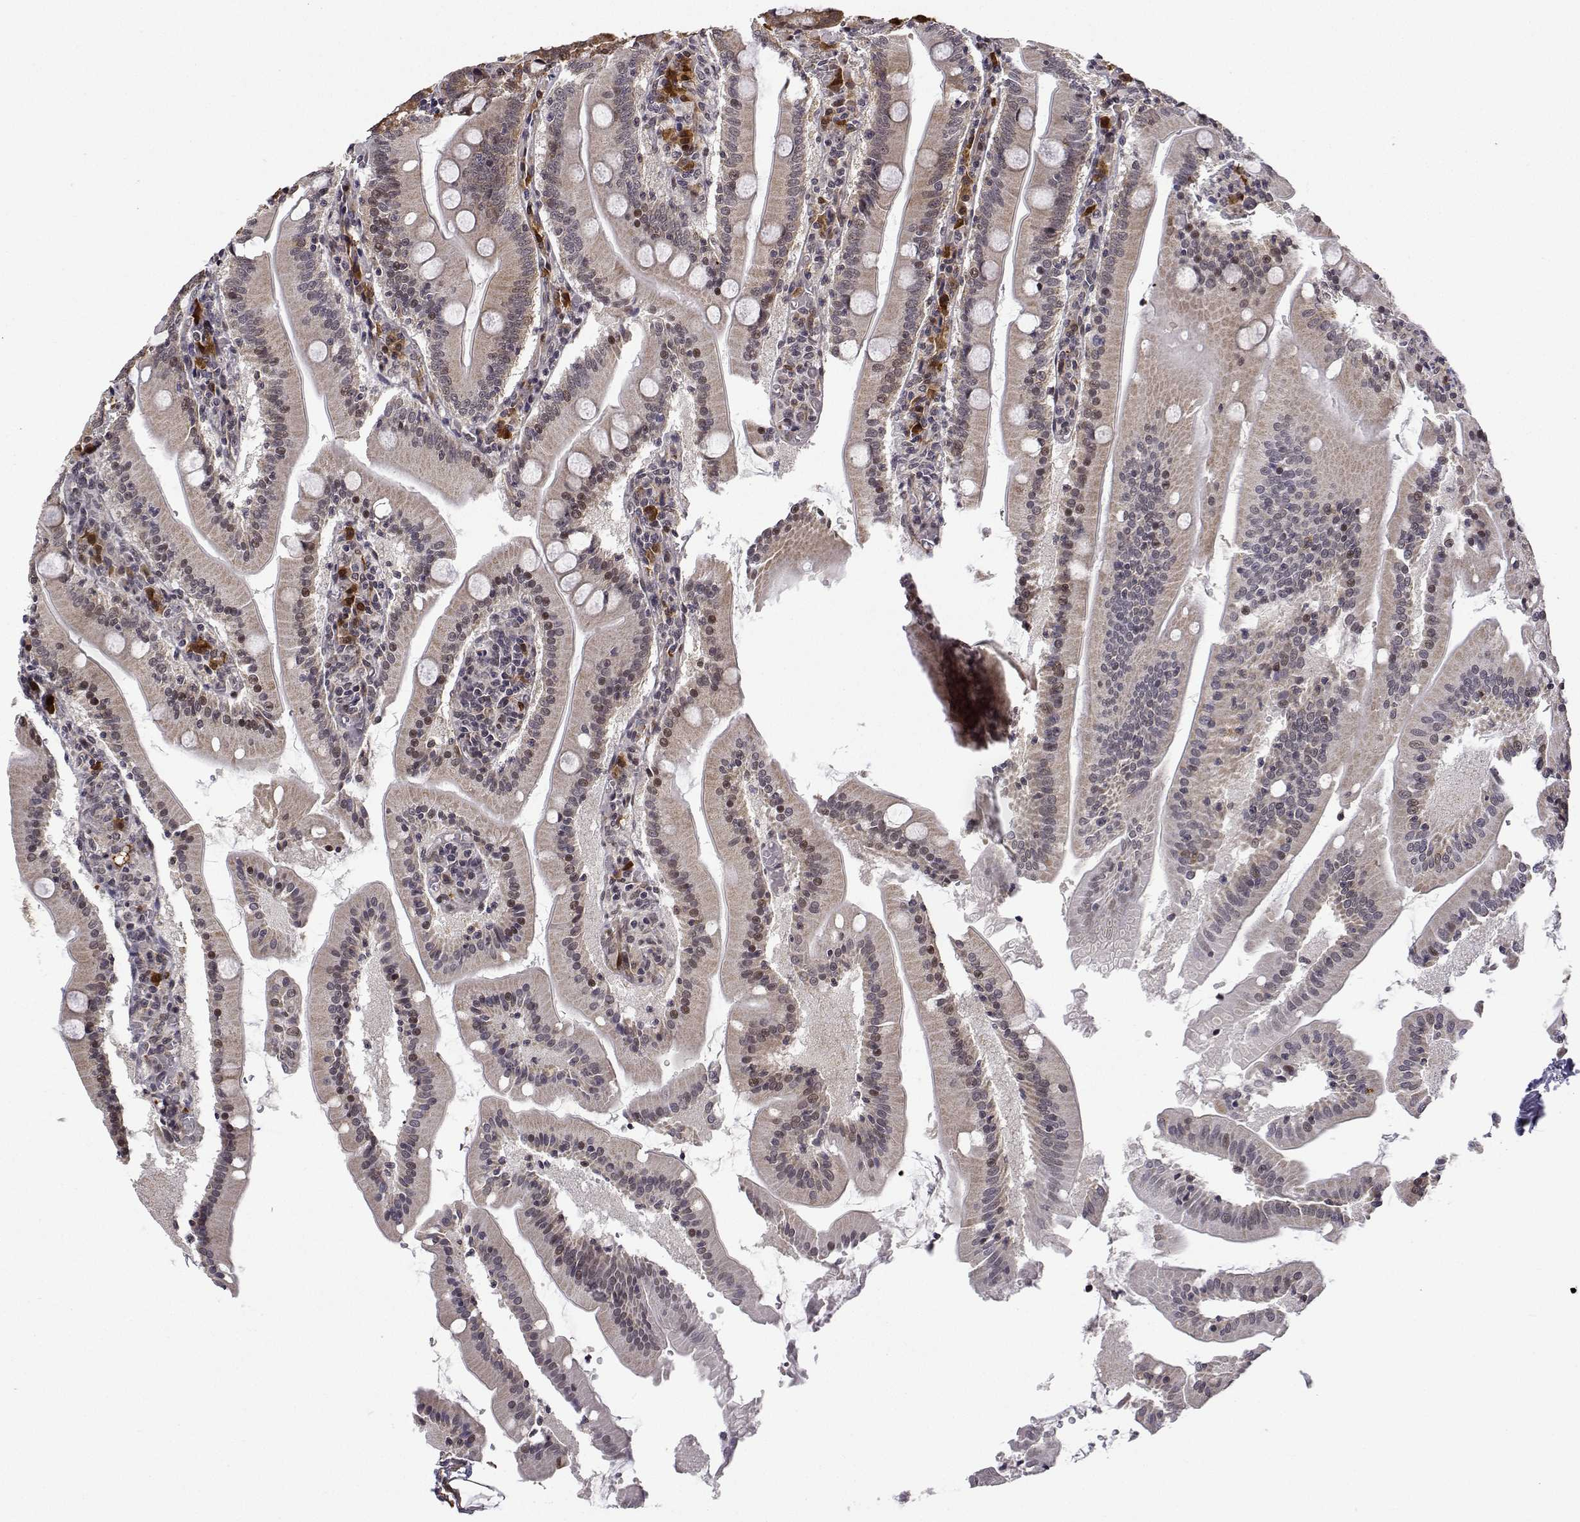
{"staining": {"intensity": "moderate", "quantity": "25%-75%", "location": "cytoplasmic/membranous,nuclear"}, "tissue": "small intestine", "cell_type": "Glandular cells", "image_type": "normal", "snomed": [{"axis": "morphology", "description": "Normal tissue, NOS"}, {"axis": "topography", "description": "Small intestine"}], "caption": "Immunohistochemistry histopathology image of benign small intestine: human small intestine stained using immunohistochemistry (IHC) exhibits medium levels of moderate protein expression localized specifically in the cytoplasmic/membranous,nuclear of glandular cells, appearing as a cytoplasmic/membranous,nuclear brown color.", "gene": "PHGDH", "patient": {"sex": "male", "age": 37}}